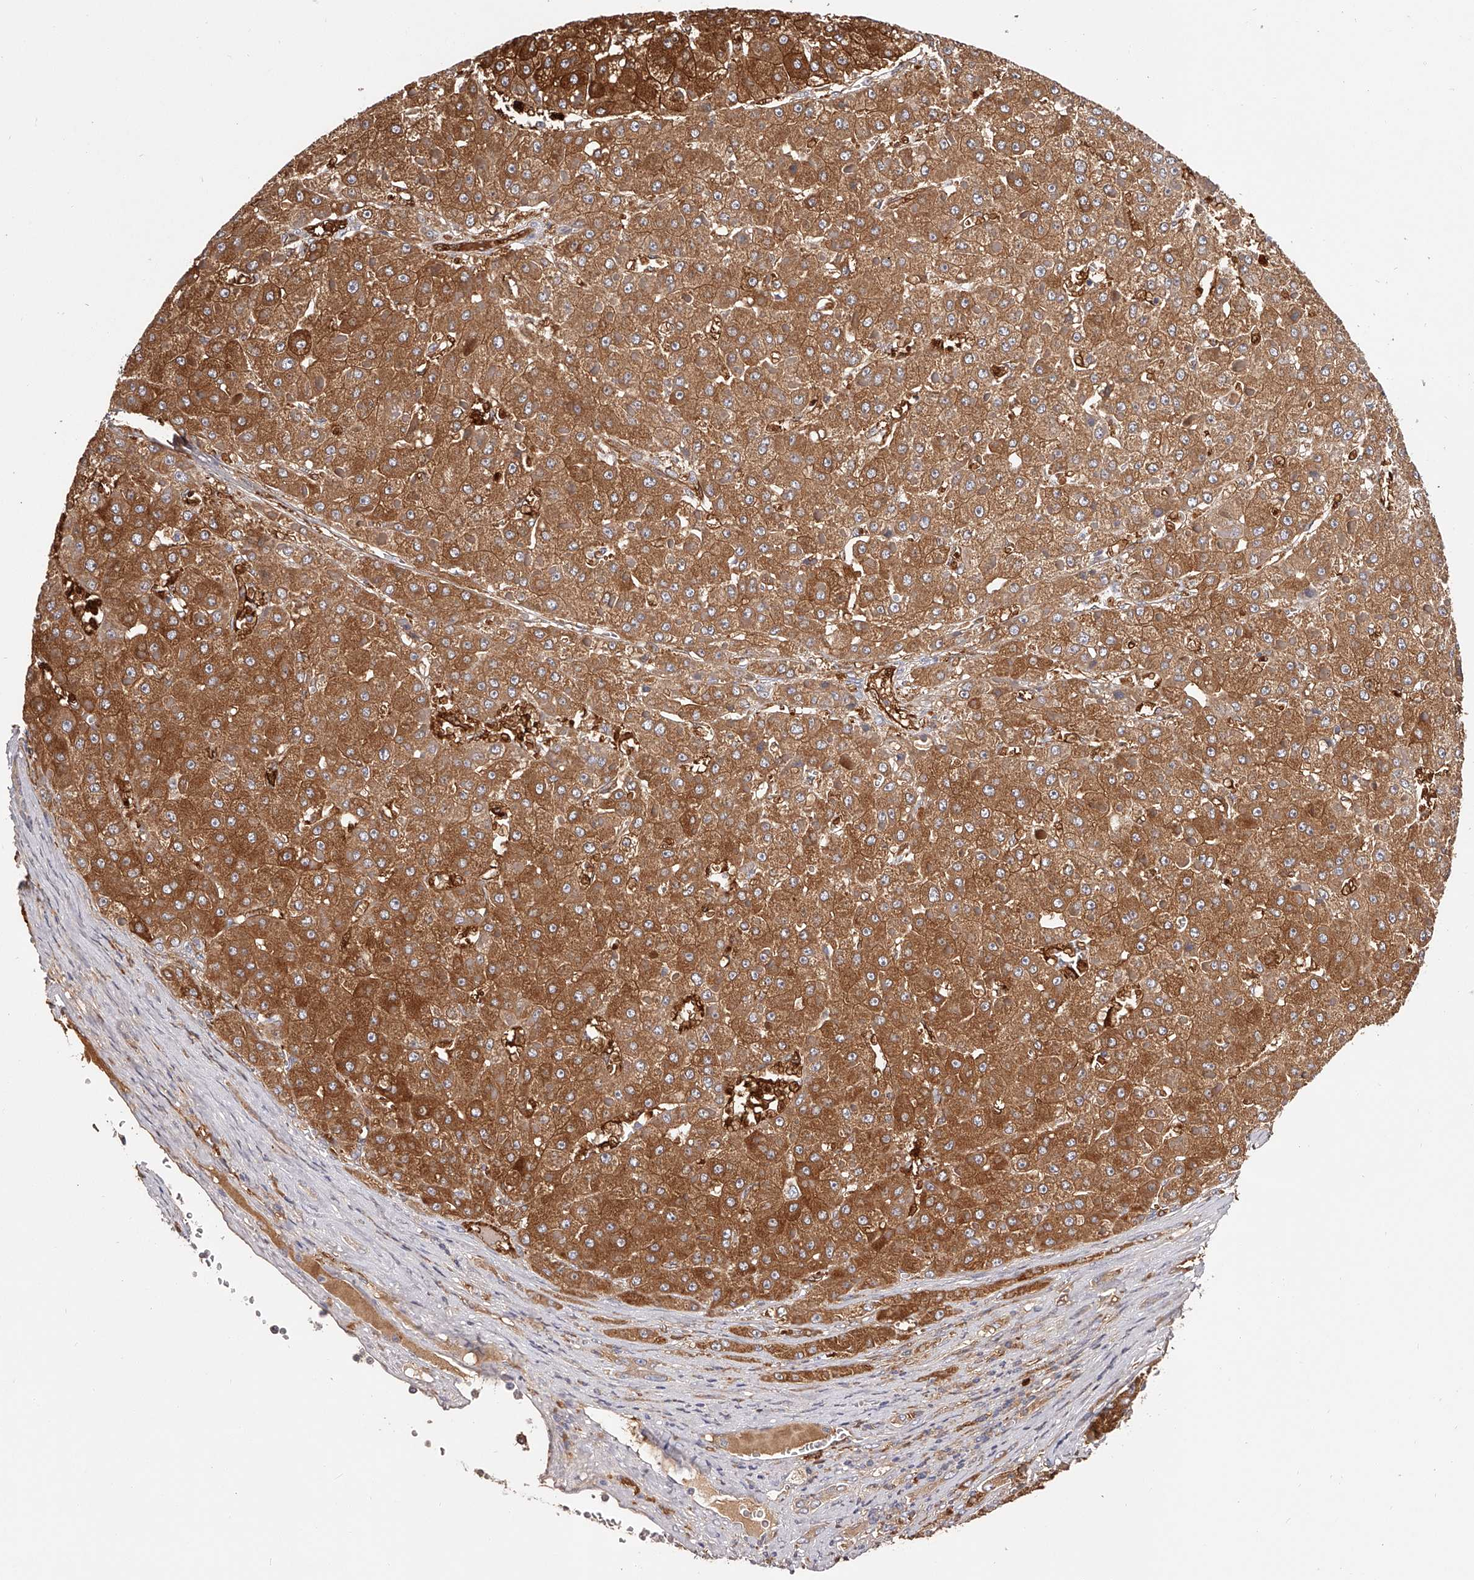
{"staining": {"intensity": "strong", "quantity": ">75%", "location": "cytoplasmic/membranous"}, "tissue": "liver cancer", "cell_type": "Tumor cells", "image_type": "cancer", "snomed": [{"axis": "morphology", "description": "Carcinoma, Hepatocellular, NOS"}, {"axis": "topography", "description": "Liver"}], "caption": "High-power microscopy captured an immunohistochemistry (IHC) image of liver cancer, revealing strong cytoplasmic/membranous positivity in about >75% of tumor cells. (IHC, brightfield microscopy, high magnification).", "gene": "LAP3", "patient": {"sex": "female", "age": 73}}